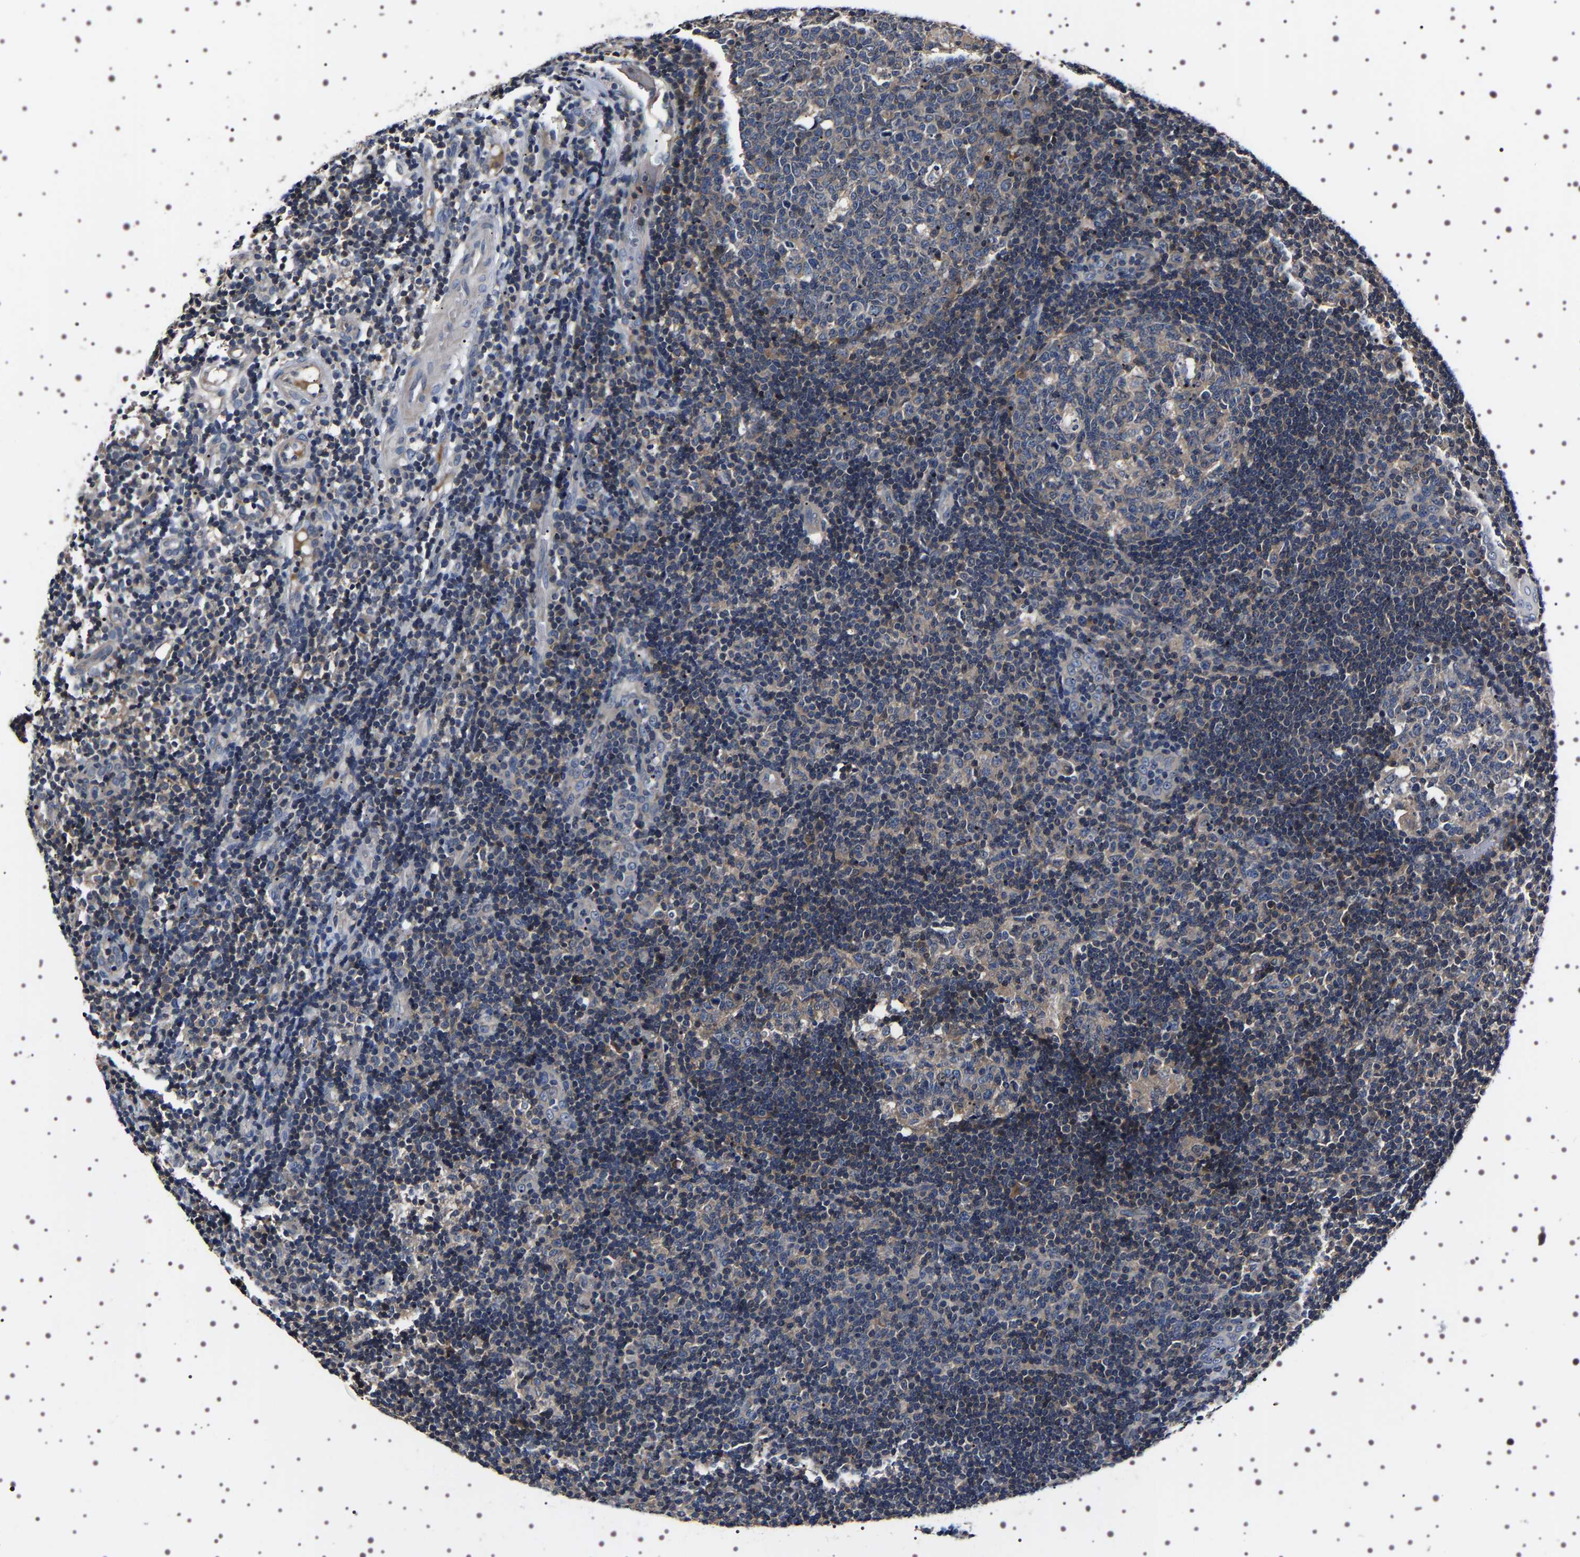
{"staining": {"intensity": "weak", "quantity": "25%-75%", "location": "cytoplasmic/membranous"}, "tissue": "tonsil", "cell_type": "Germinal center cells", "image_type": "normal", "snomed": [{"axis": "morphology", "description": "Normal tissue, NOS"}, {"axis": "topography", "description": "Tonsil"}], "caption": "Protein expression analysis of unremarkable human tonsil reveals weak cytoplasmic/membranous positivity in approximately 25%-75% of germinal center cells.", "gene": "TARBP1", "patient": {"sex": "female", "age": 40}}